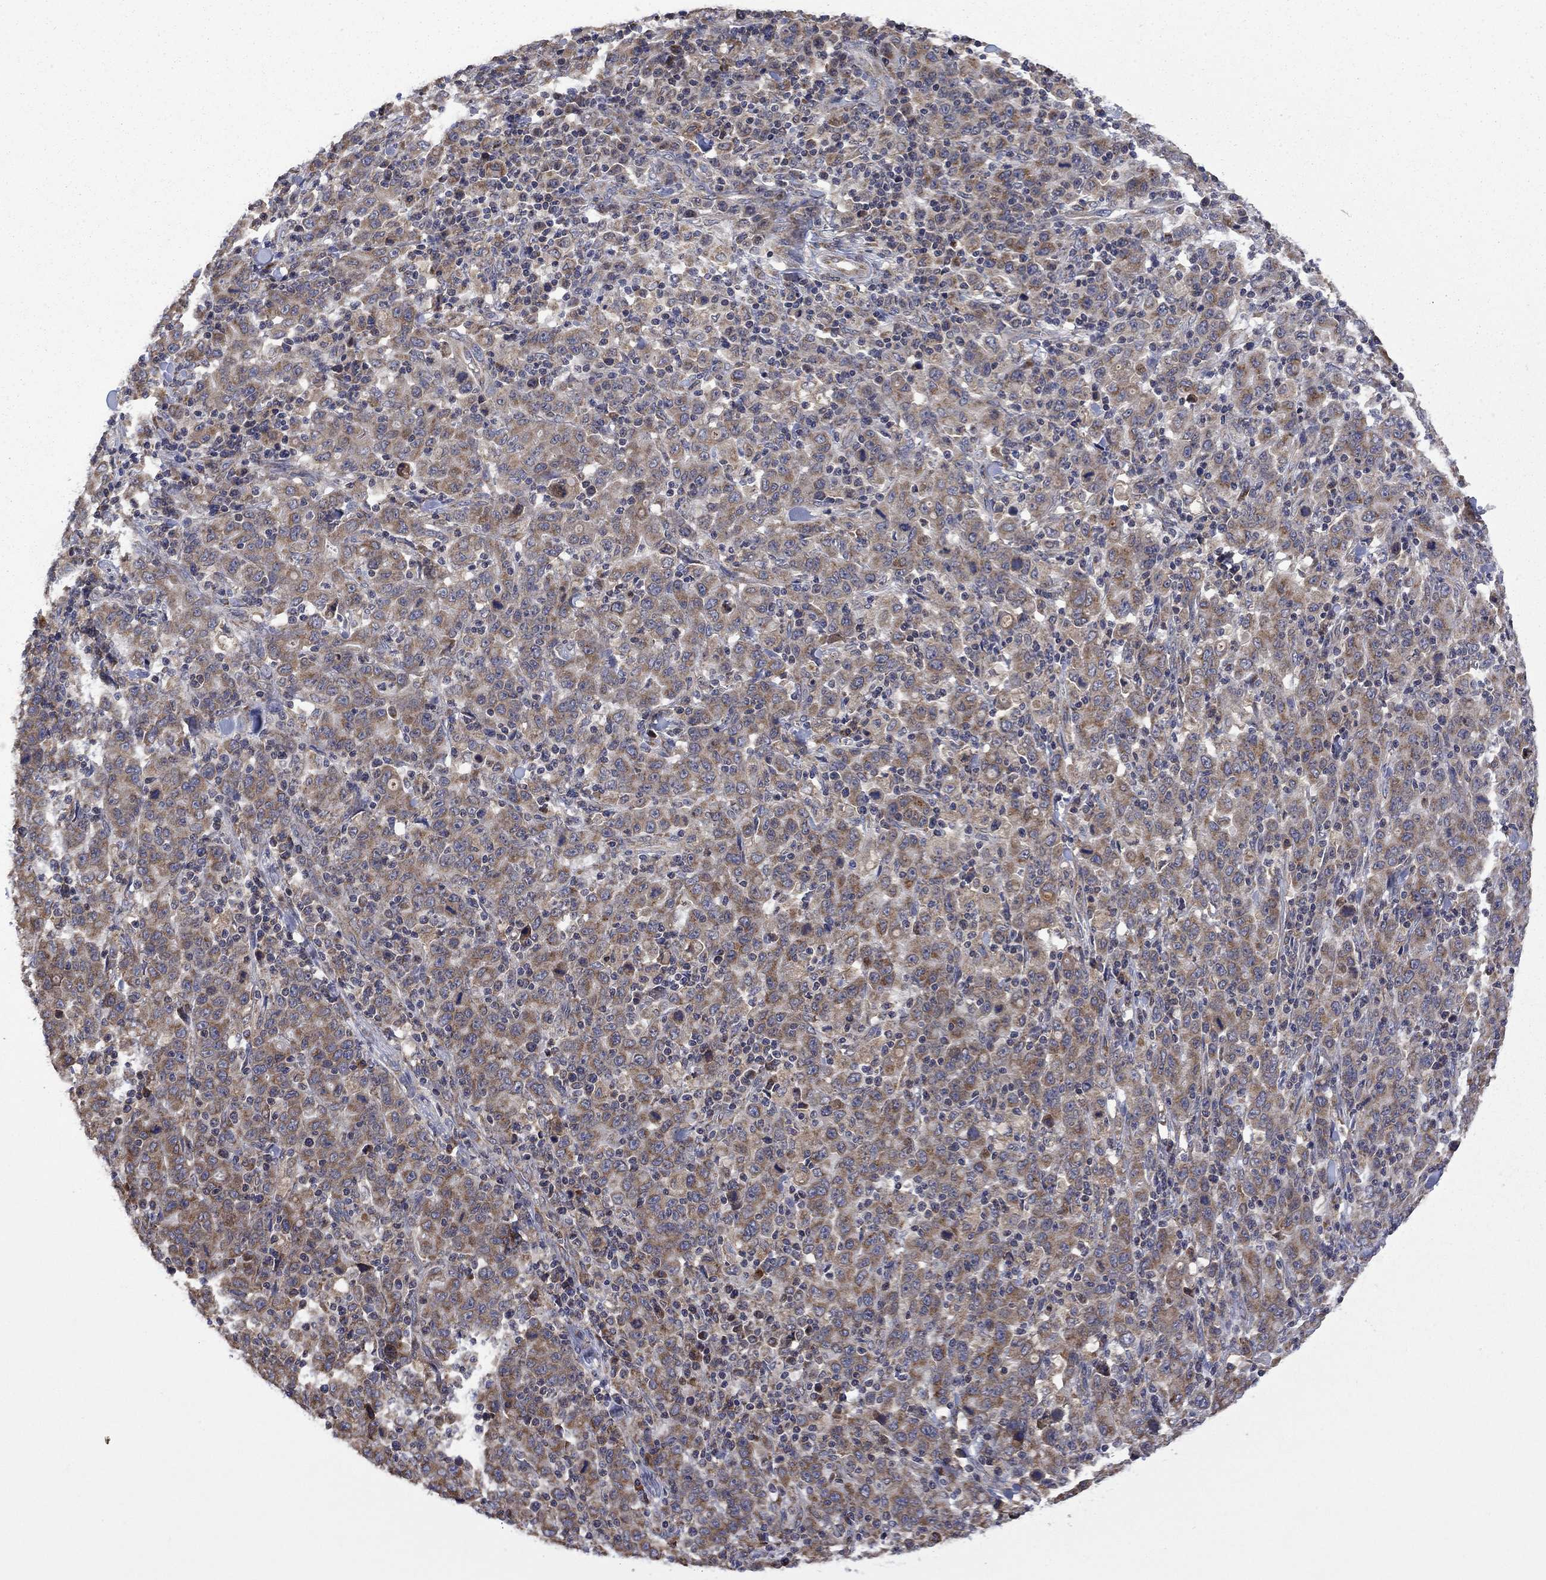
{"staining": {"intensity": "moderate", "quantity": ">75%", "location": "cytoplasmic/membranous"}, "tissue": "stomach cancer", "cell_type": "Tumor cells", "image_type": "cancer", "snomed": [{"axis": "morphology", "description": "Adenocarcinoma, NOS"}, {"axis": "topography", "description": "Stomach, upper"}], "caption": "A photomicrograph showing moderate cytoplasmic/membranous positivity in approximately >75% of tumor cells in adenocarcinoma (stomach), as visualized by brown immunohistochemical staining.", "gene": "FURIN", "patient": {"sex": "male", "age": 69}}